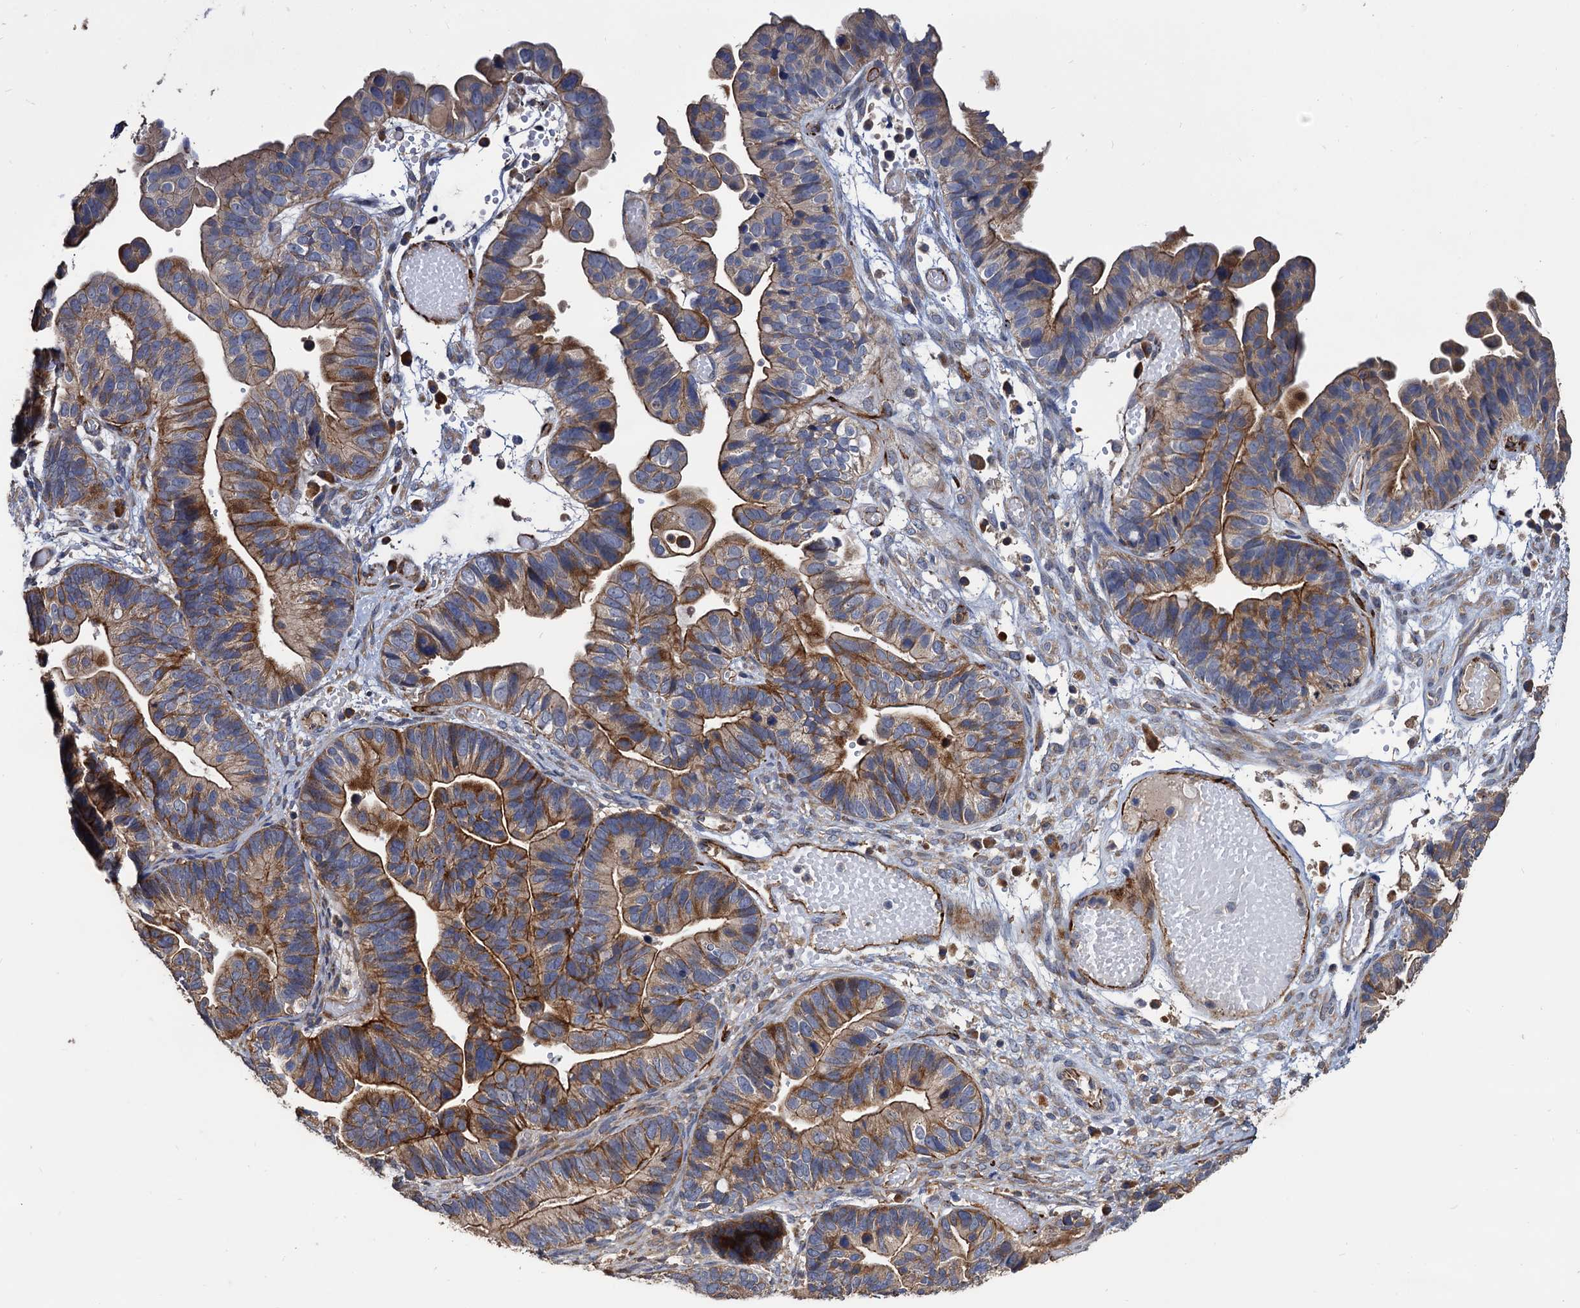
{"staining": {"intensity": "moderate", "quantity": ">75%", "location": "cytoplasmic/membranous"}, "tissue": "ovarian cancer", "cell_type": "Tumor cells", "image_type": "cancer", "snomed": [{"axis": "morphology", "description": "Cystadenocarcinoma, serous, NOS"}, {"axis": "topography", "description": "Ovary"}], "caption": "The photomicrograph demonstrates a brown stain indicating the presence of a protein in the cytoplasmic/membranous of tumor cells in ovarian cancer (serous cystadenocarcinoma).", "gene": "RASSF1", "patient": {"sex": "female", "age": 56}}